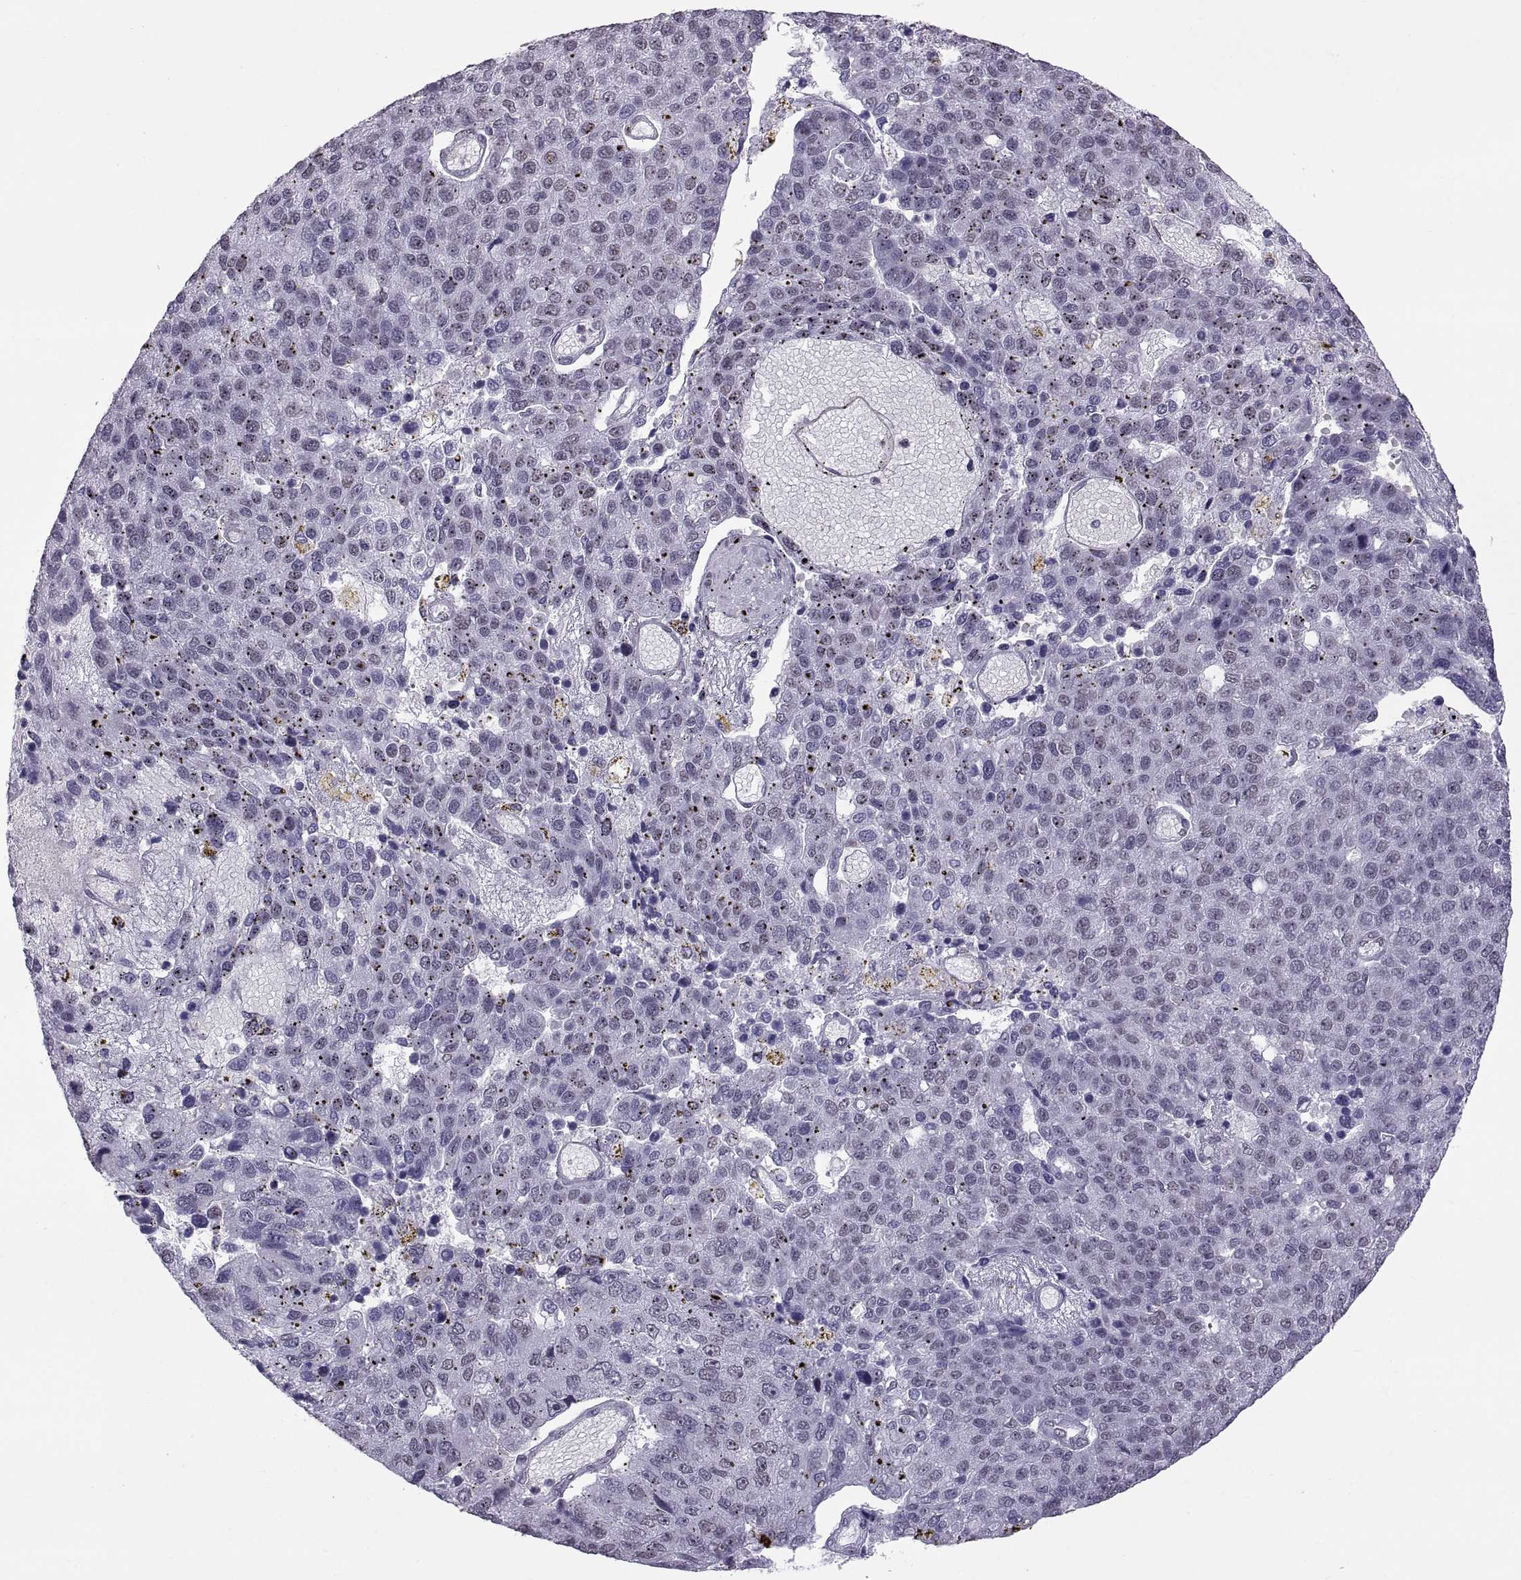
{"staining": {"intensity": "negative", "quantity": "none", "location": "none"}, "tissue": "pancreatic cancer", "cell_type": "Tumor cells", "image_type": "cancer", "snomed": [{"axis": "morphology", "description": "Adenocarcinoma, NOS"}, {"axis": "topography", "description": "Pancreas"}], "caption": "Tumor cells are negative for brown protein staining in pancreatic adenocarcinoma.", "gene": "CARTPT", "patient": {"sex": "female", "age": 61}}